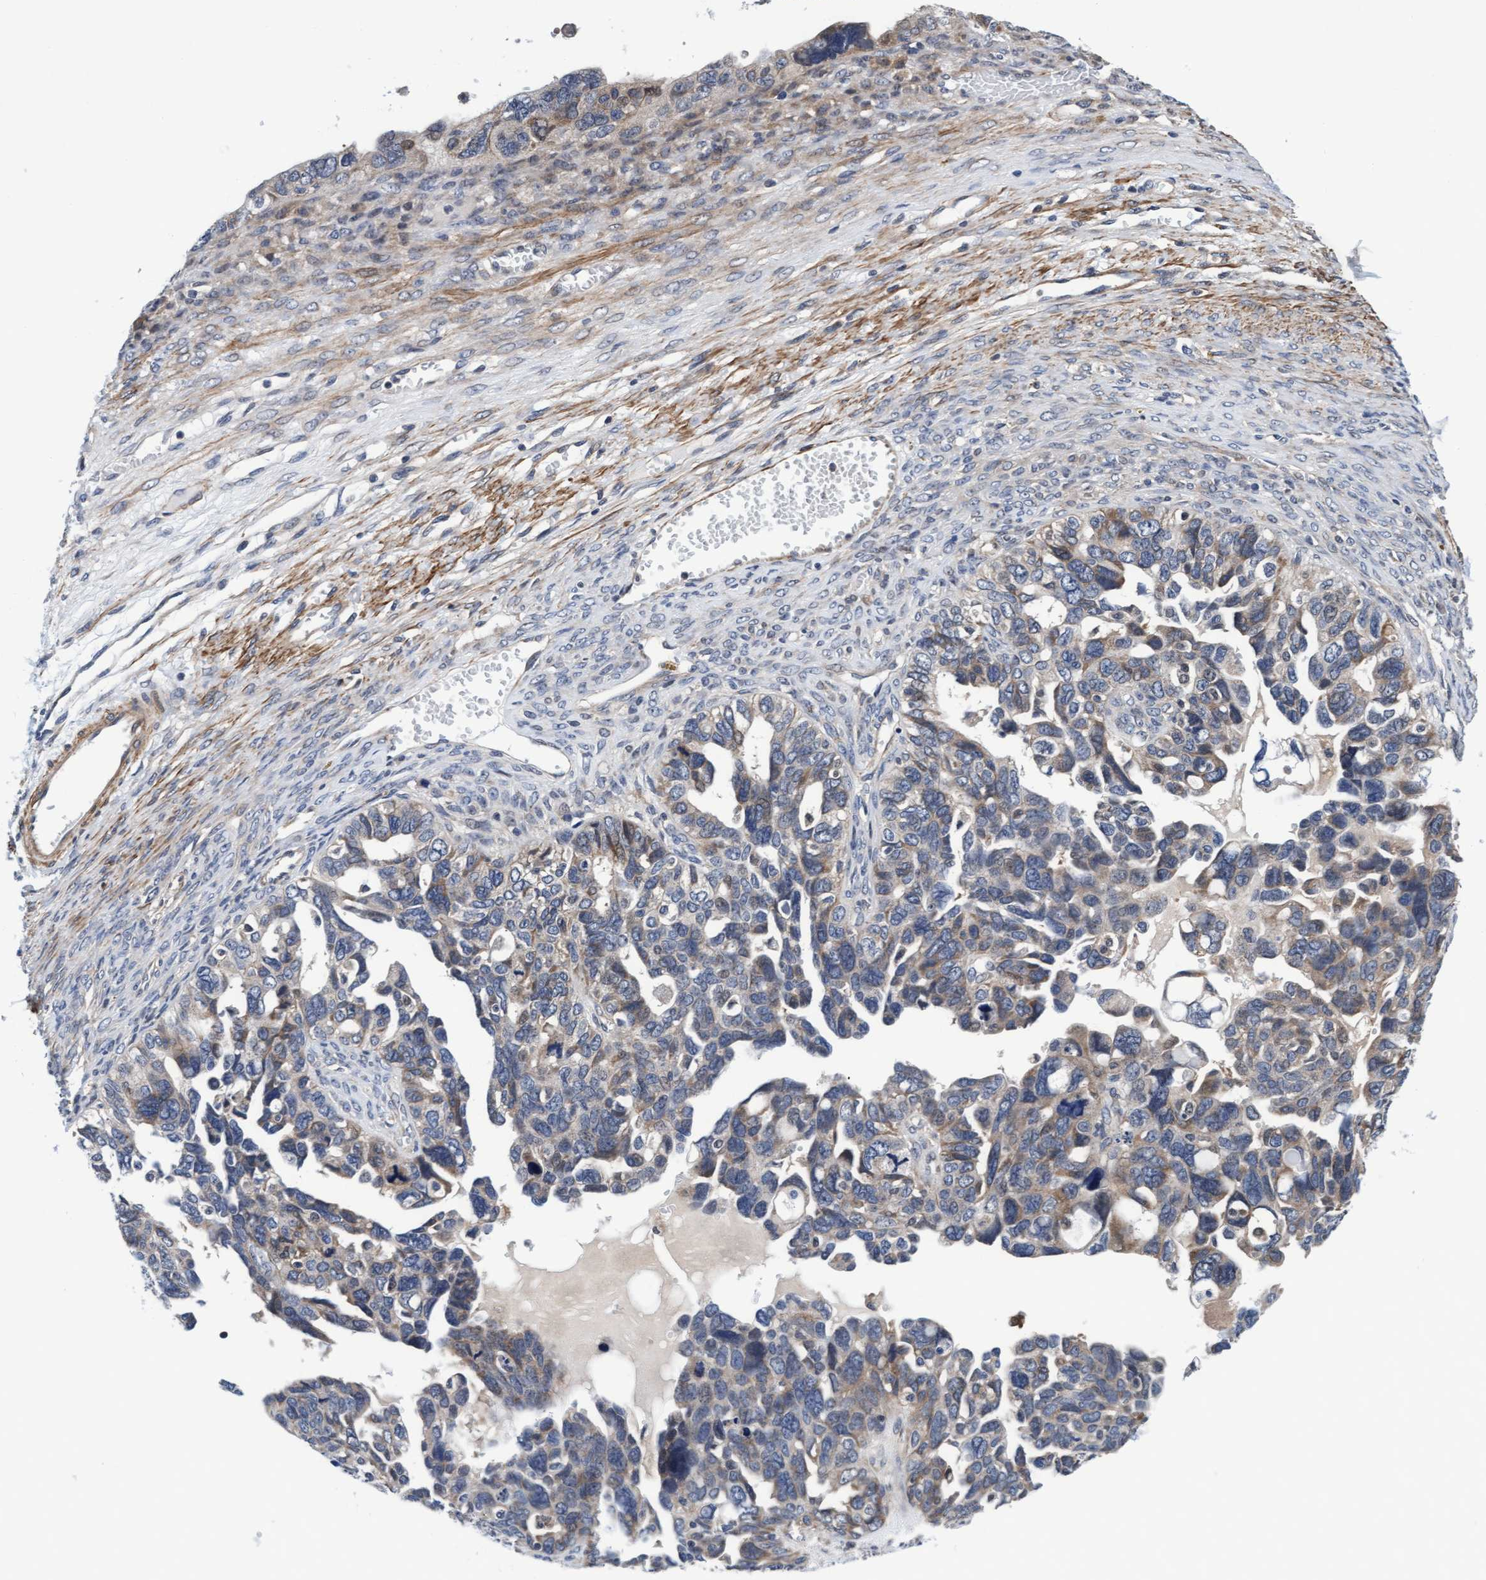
{"staining": {"intensity": "moderate", "quantity": "<25%", "location": "cytoplasmic/membranous"}, "tissue": "ovarian cancer", "cell_type": "Tumor cells", "image_type": "cancer", "snomed": [{"axis": "morphology", "description": "Cystadenocarcinoma, serous, NOS"}, {"axis": "topography", "description": "Ovary"}], "caption": "Tumor cells demonstrate moderate cytoplasmic/membranous expression in approximately <25% of cells in serous cystadenocarcinoma (ovarian).", "gene": "EFCAB13", "patient": {"sex": "female", "age": 79}}